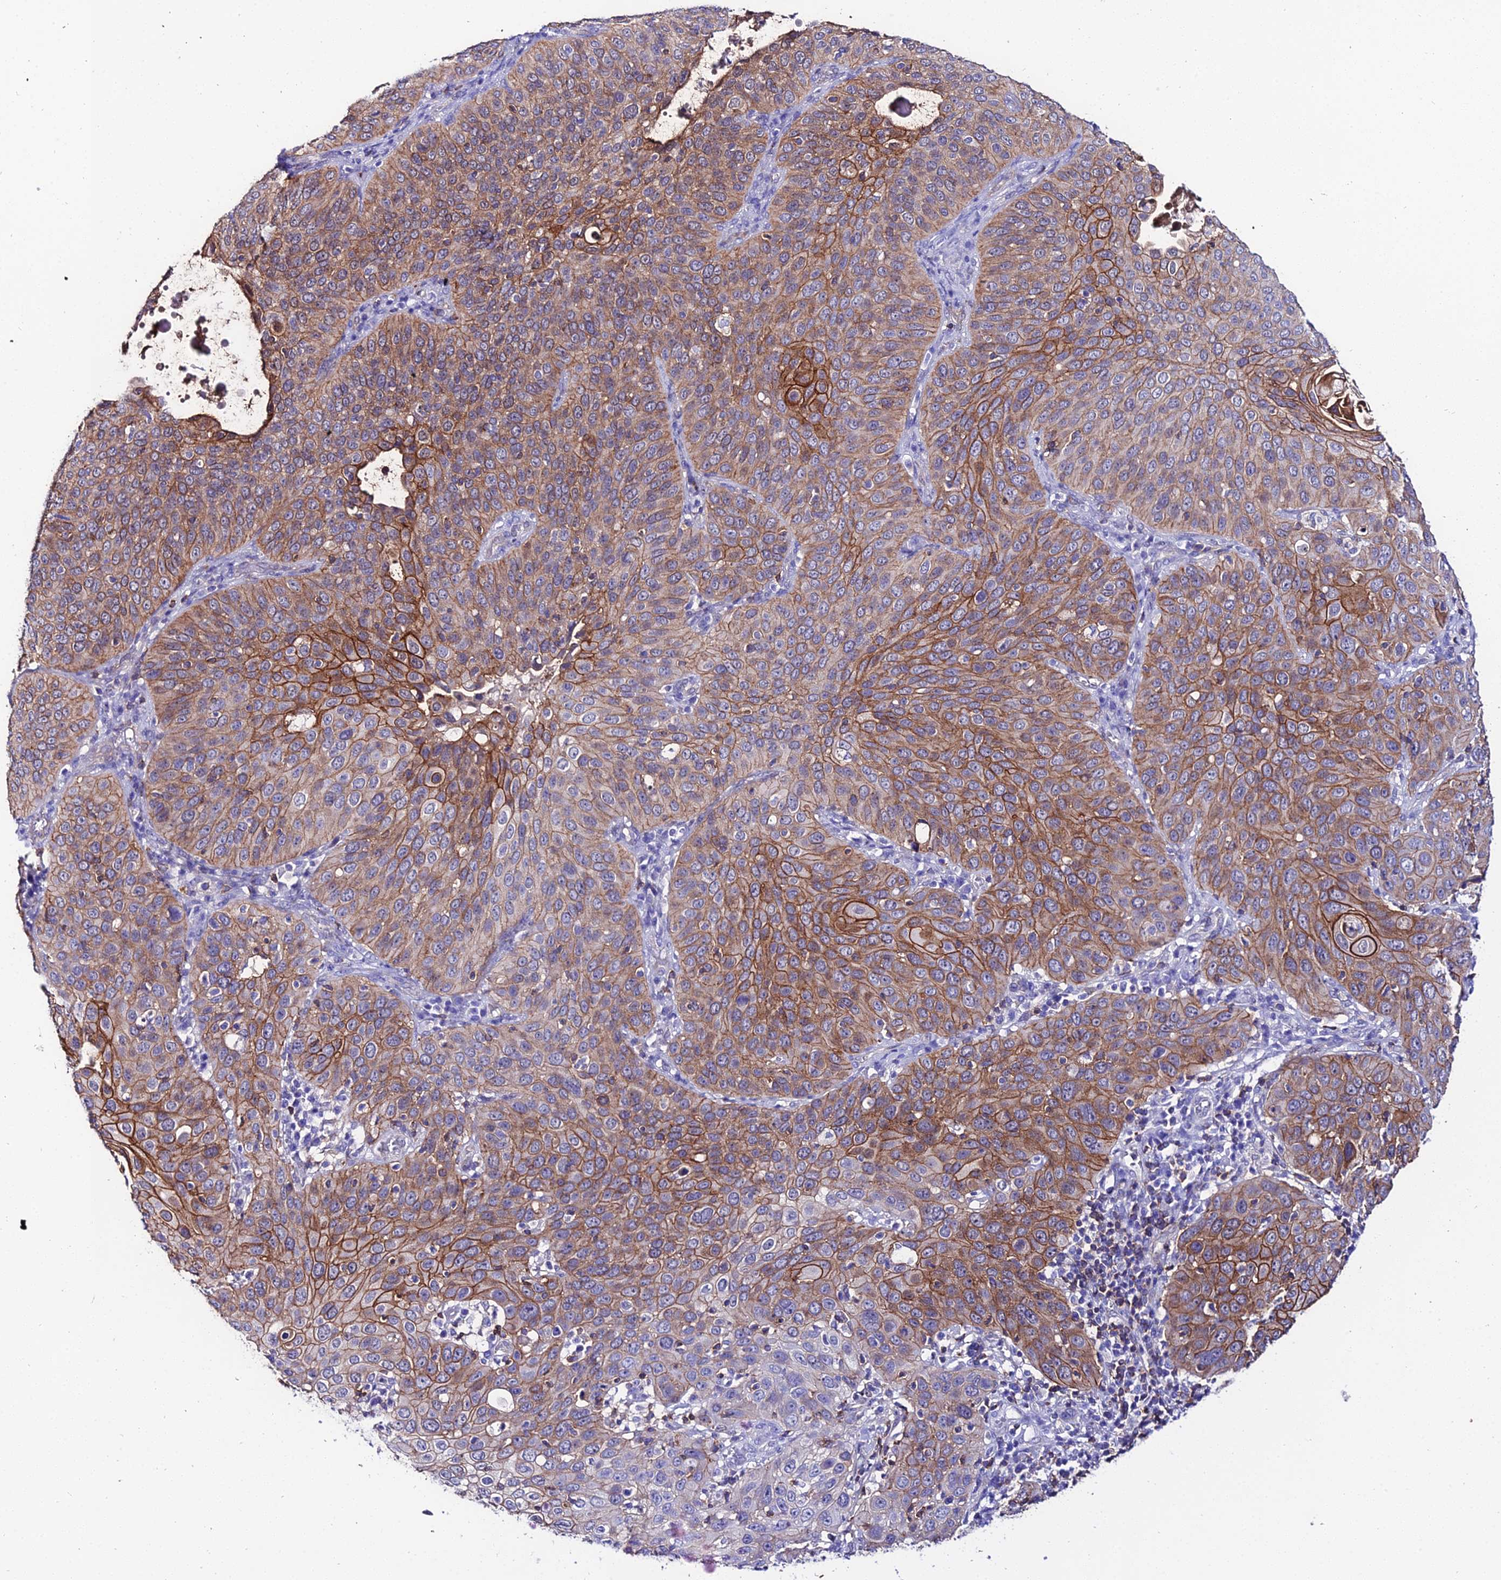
{"staining": {"intensity": "moderate", "quantity": ">75%", "location": "cytoplasmic/membranous"}, "tissue": "cervical cancer", "cell_type": "Tumor cells", "image_type": "cancer", "snomed": [{"axis": "morphology", "description": "Squamous cell carcinoma, NOS"}, {"axis": "topography", "description": "Cervix"}], "caption": "Protein staining reveals moderate cytoplasmic/membranous staining in about >75% of tumor cells in cervical squamous cell carcinoma.", "gene": "S100A16", "patient": {"sex": "female", "age": 36}}